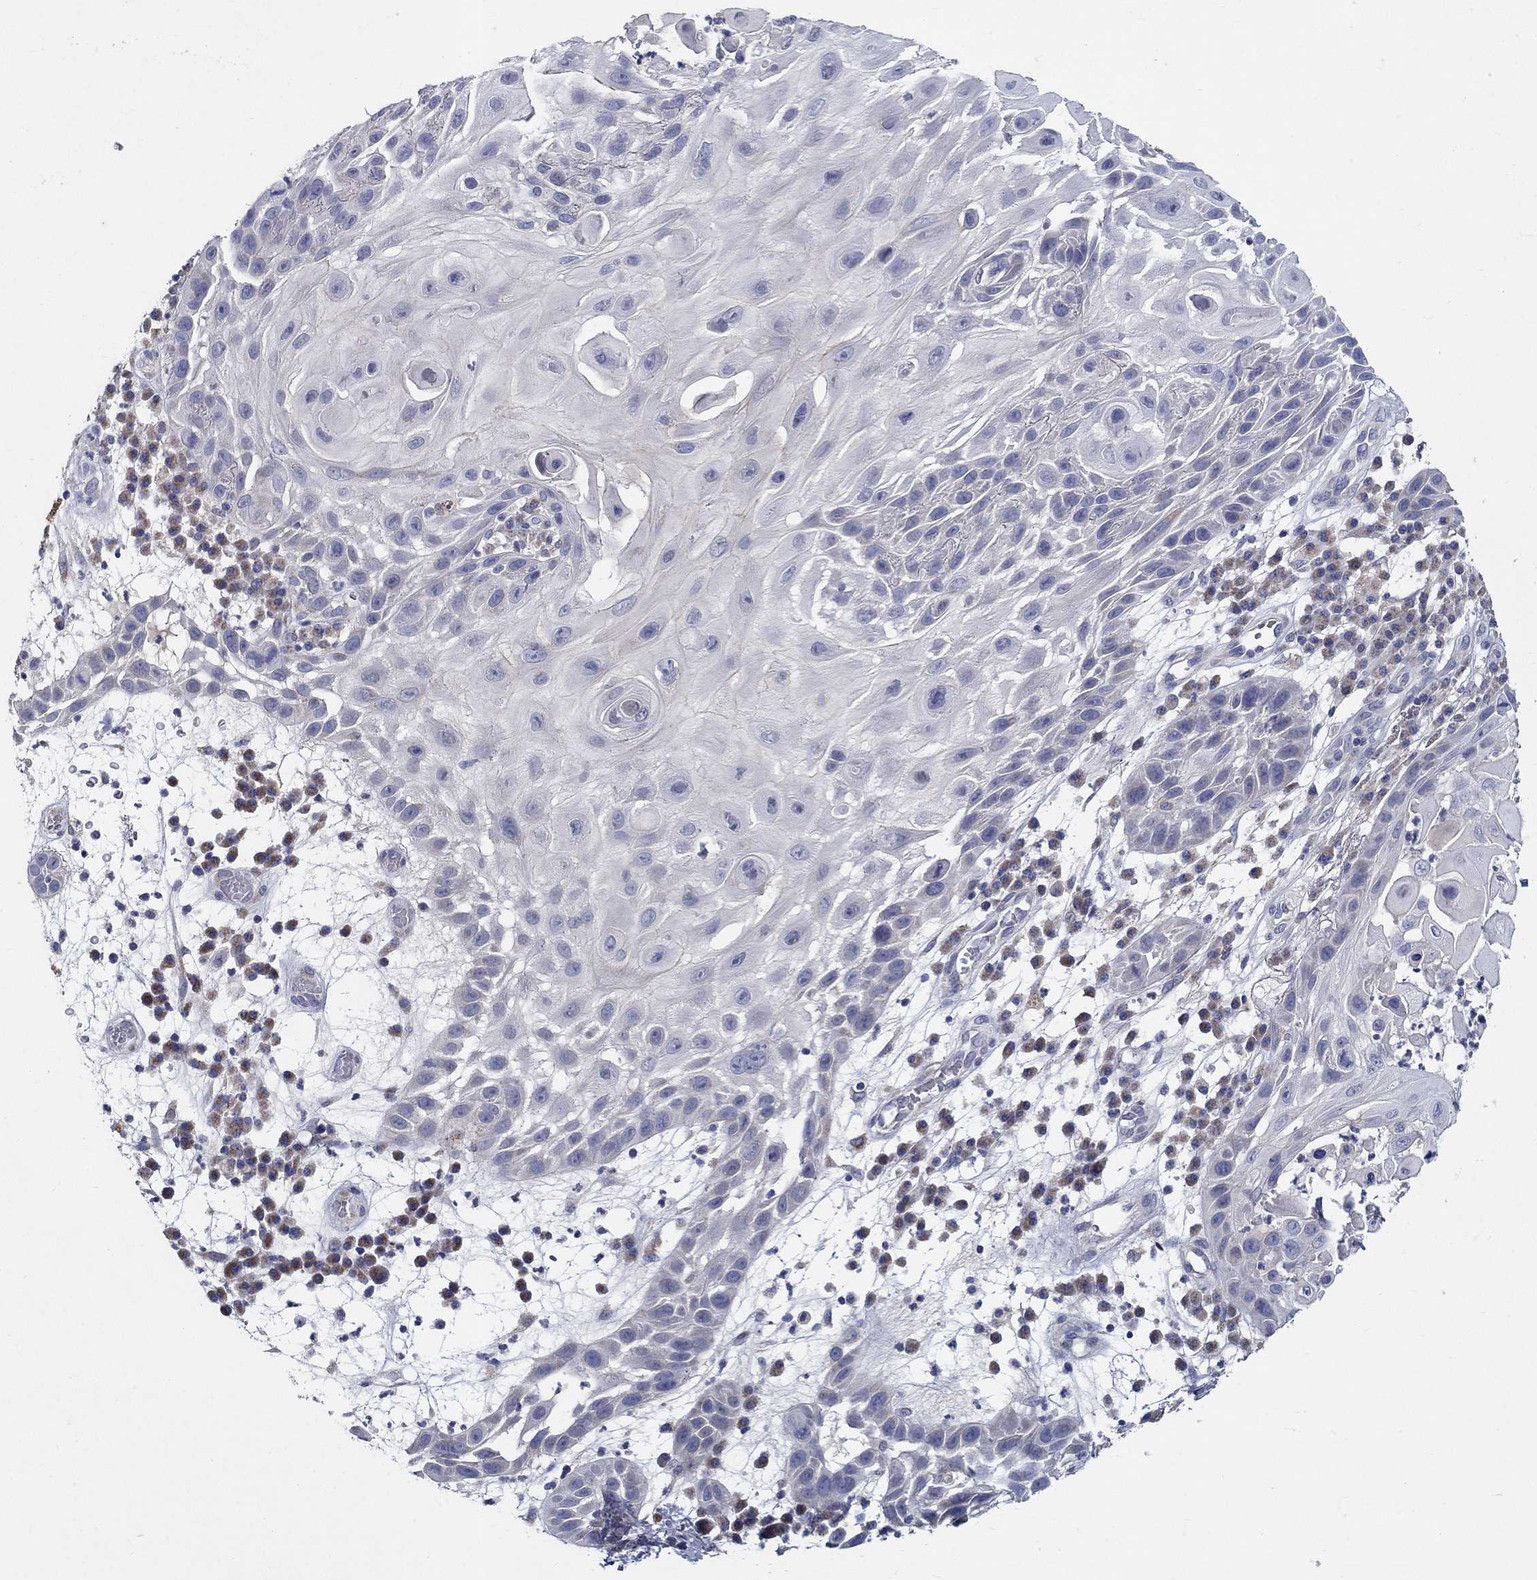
{"staining": {"intensity": "negative", "quantity": "none", "location": "none"}, "tissue": "skin cancer", "cell_type": "Tumor cells", "image_type": "cancer", "snomed": [{"axis": "morphology", "description": "Normal tissue, NOS"}, {"axis": "morphology", "description": "Squamous cell carcinoma, NOS"}, {"axis": "topography", "description": "Skin"}], "caption": "High magnification brightfield microscopy of squamous cell carcinoma (skin) stained with DAB (3,3'-diaminobenzidine) (brown) and counterstained with hematoxylin (blue): tumor cells show no significant positivity. Brightfield microscopy of immunohistochemistry stained with DAB (brown) and hematoxylin (blue), captured at high magnification.", "gene": "PROZ", "patient": {"sex": "male", "age": 79}}